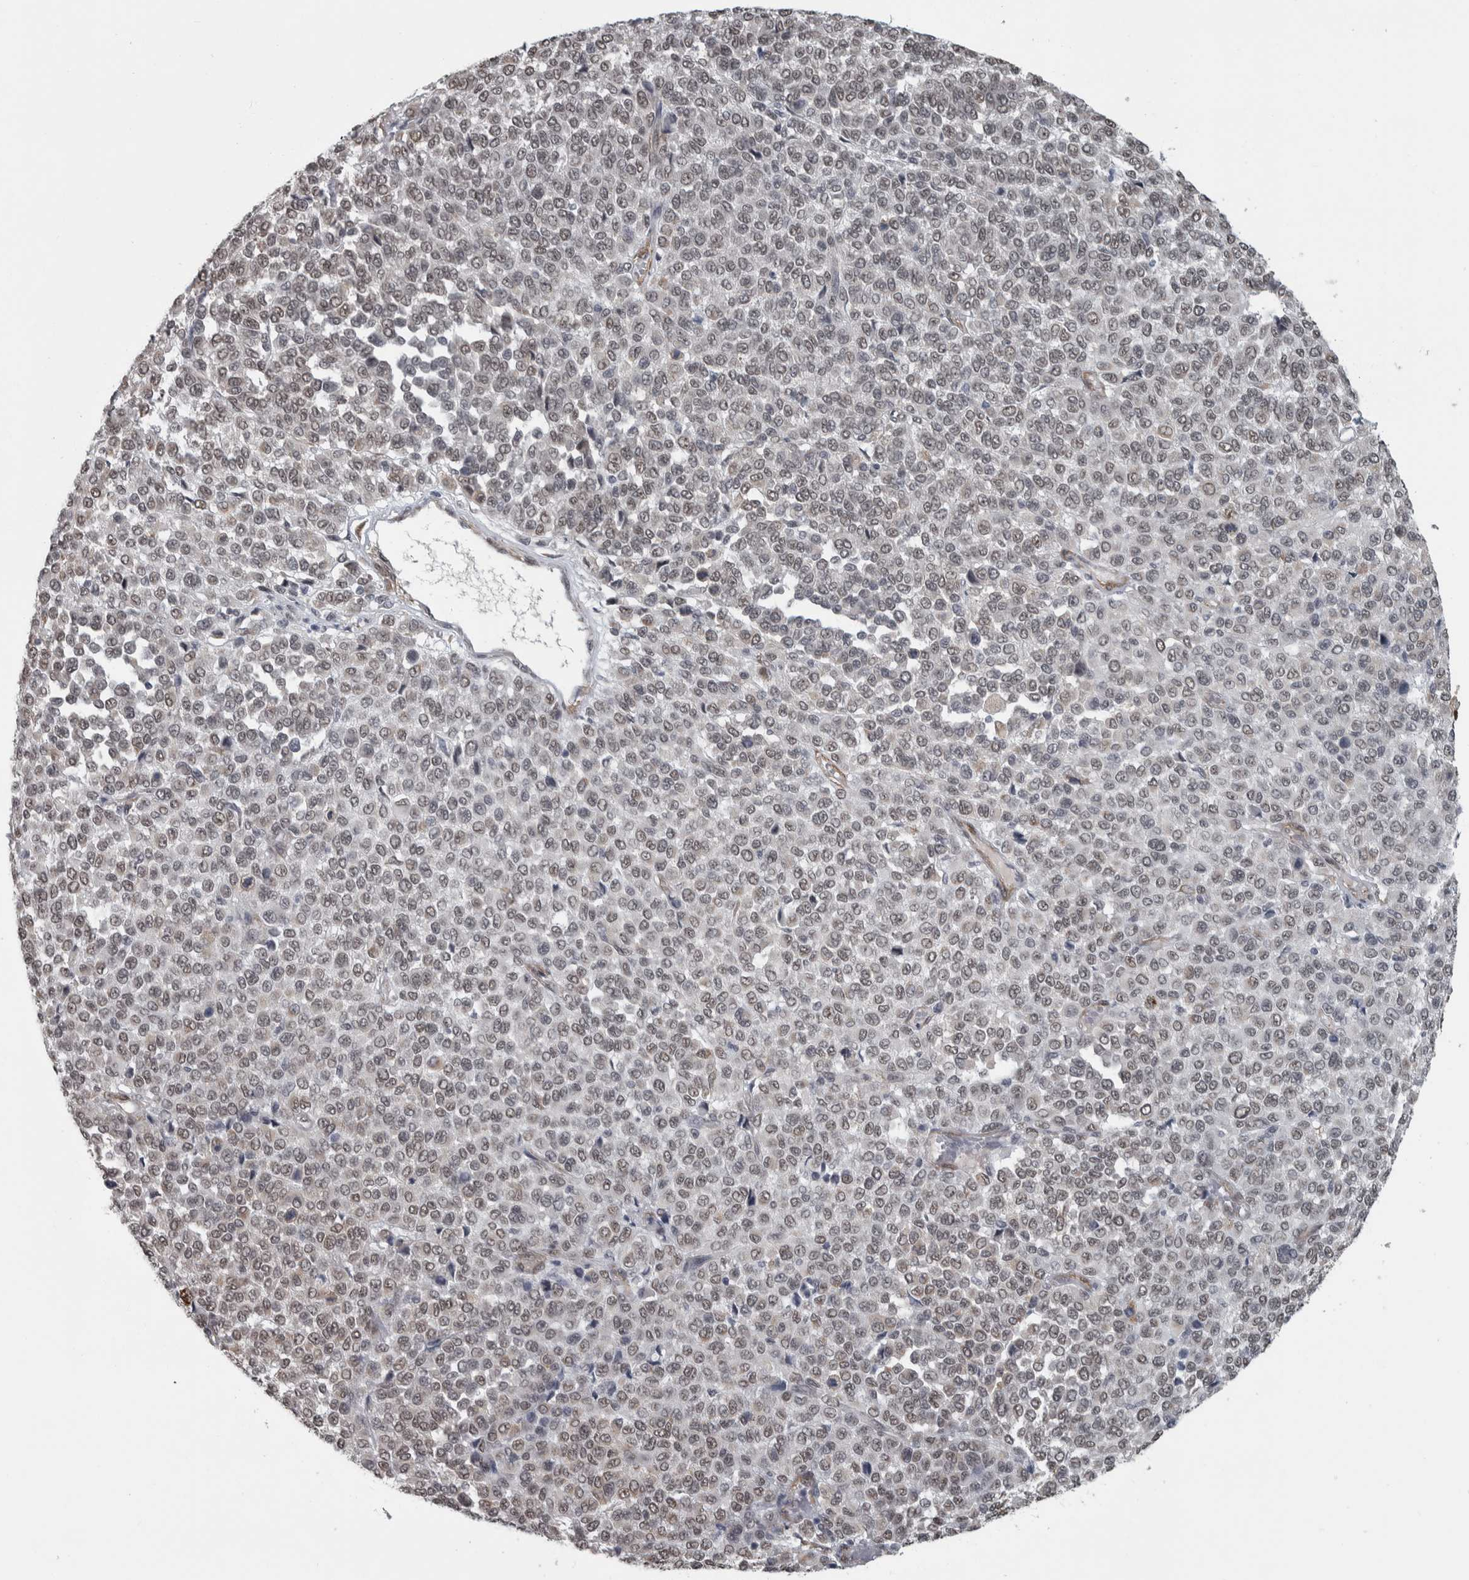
{"staining": {"intensity": "weak", "quantity": ">75%", "location": "nuclear"}, "tissue": "melanoma", "cell_type": "Tumor cells", "image_type": "cancer", "snomed": [{"axis": "morphology", "description": "Malignant melanoma, Metastatic site"}, {"axis": "topography", "description": "Pancreas"}], "caption": "A histopathology image of malignant melanoma (metastatic site) stained for a protein demonstrates weak nuclear brown staining in tumor cells. The protein of interest is stained brown, and the nuclei are stained in blue (DAB (3,3'-diaminobenzidine) IHC with brightfield microscopy, high magnification).", "gene": "DDX42", "patient": {"sex": "female", "age": 30}}